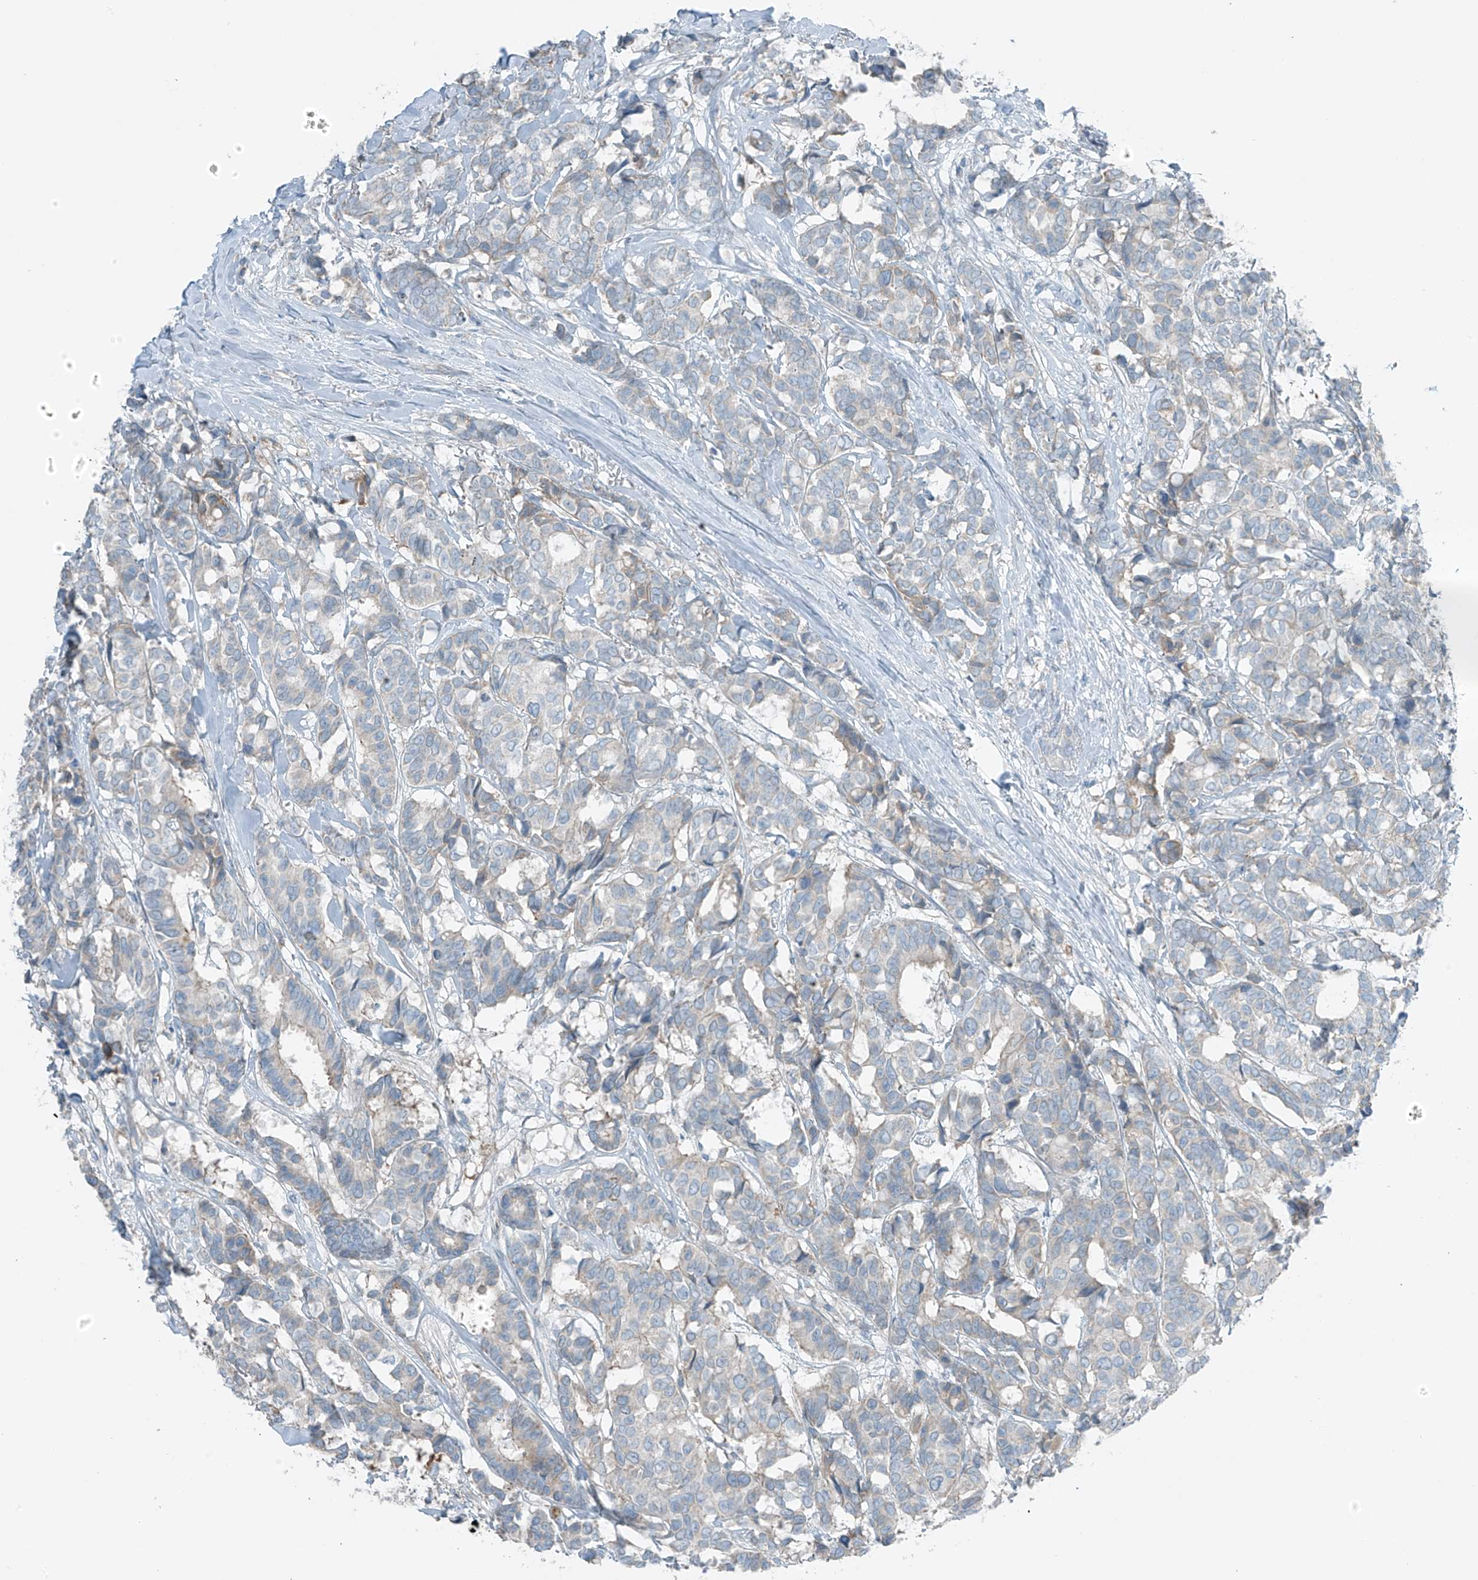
{"staining": {"intensity": "negative", "quantity": "none", "location": "none"}, "tissue": "breast cancer", "cell_type": "Tumor cells", "image_type": "cancer", "snomed": [{"axis": "morphology", "description": "Duct carcinoma"}, {"axis": "topography", "description": "Breast"}], "caption": "Immunohistochemistry histopathology image of neoplastic tissue: human breast cancer (invasive ductal carcinoma) stained with DAB demonstrates no significant protein staining in tumor cells. Nuclei are stained in blue.", "gene": "FAM131C", "patient": {"sex": "female", "age": 87}}